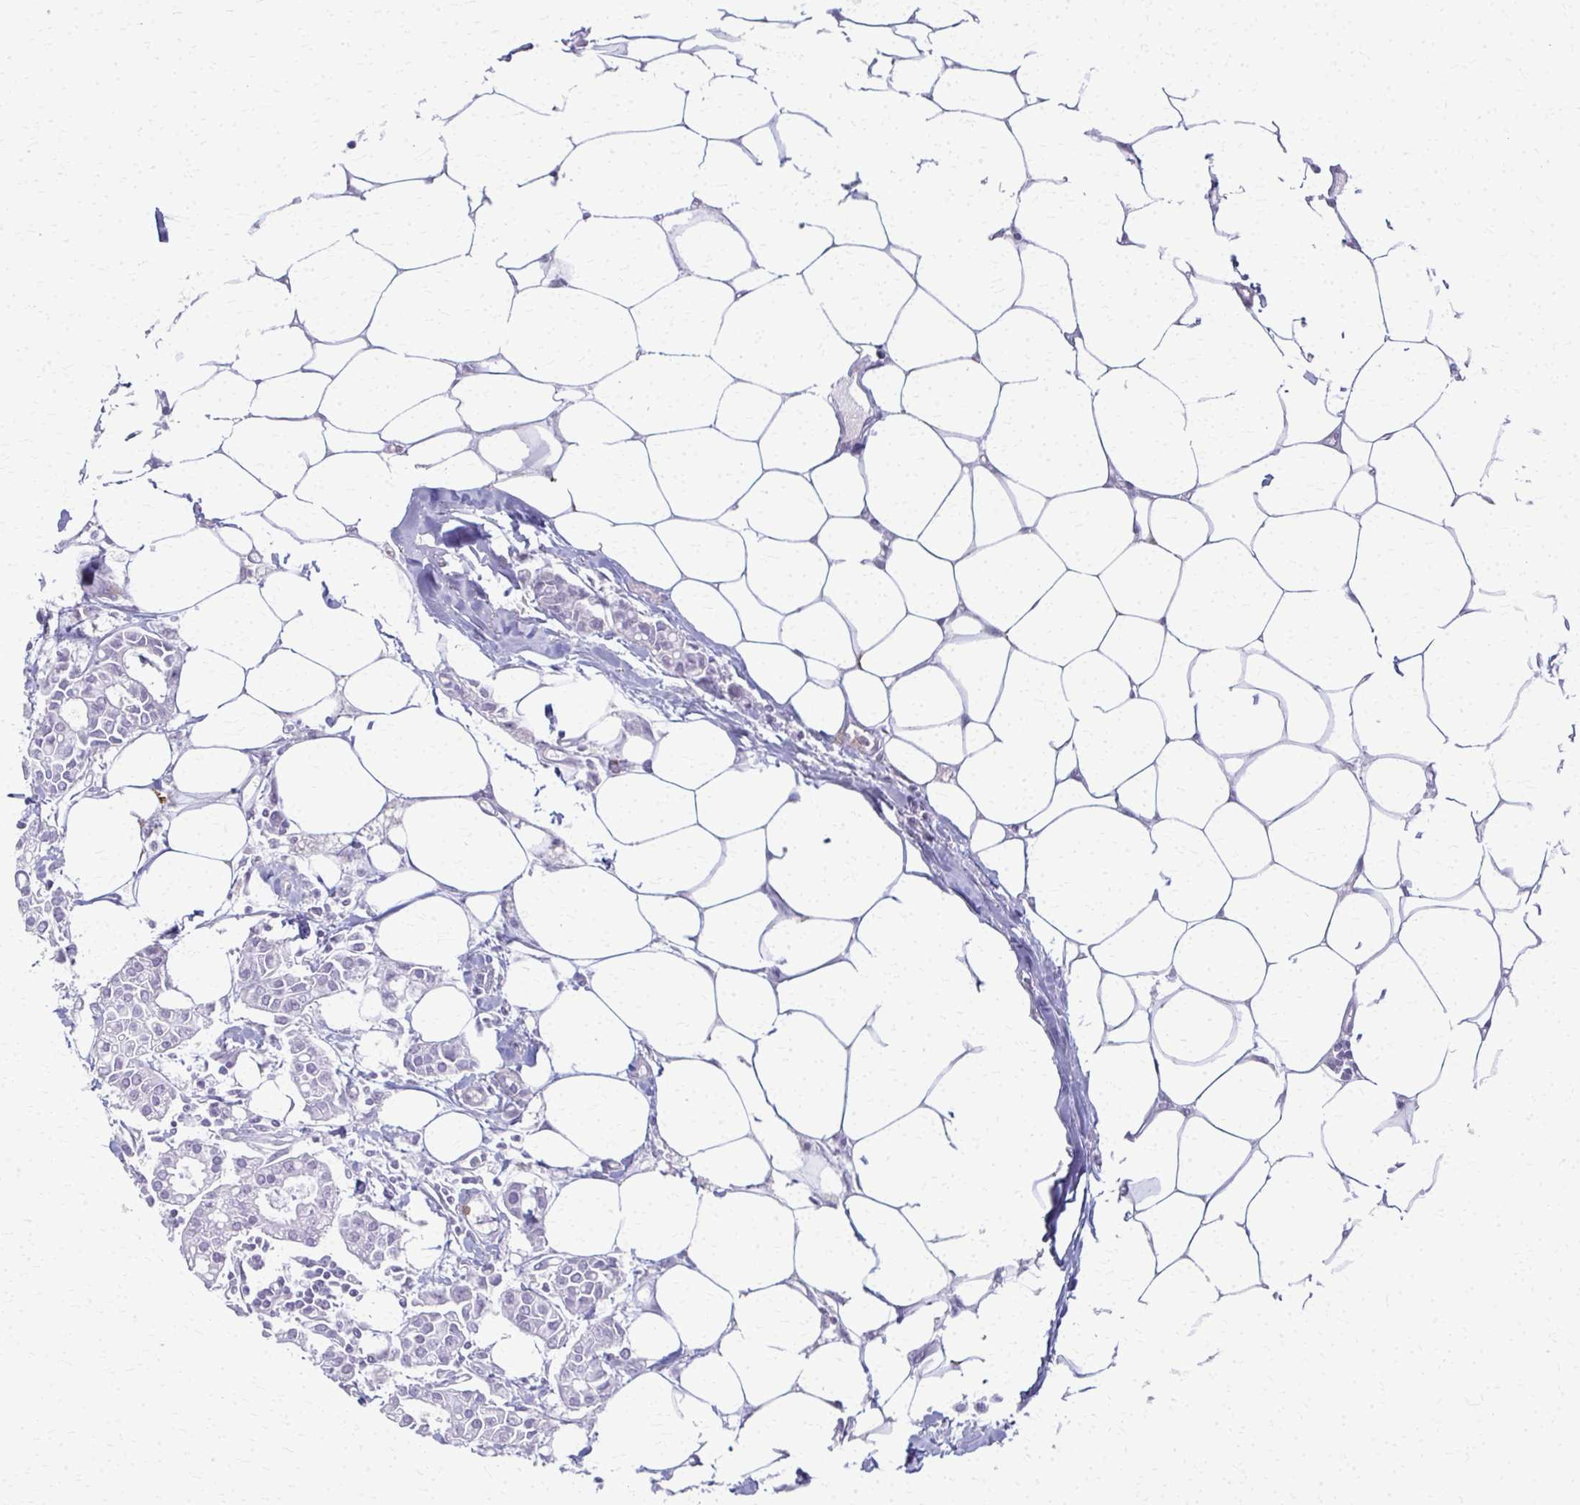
{"staining": {"intensity": "negative", "quantity": "none", "location": "none"}, "tissue": "breast cancer", "cell_type": "Tumor cells", "image_type": "cancer", "snomed": [{"axis": "morphology", "description": "Duct carcinoma"}, {"axis": "topography", "description": "Breast"}], "caption": "Tumor cells are negative for brown protein staining in breast cancer (invasive ductal carcinoma).", "gene": "CA3", "patient": {"sex": "female", "age": 84}}